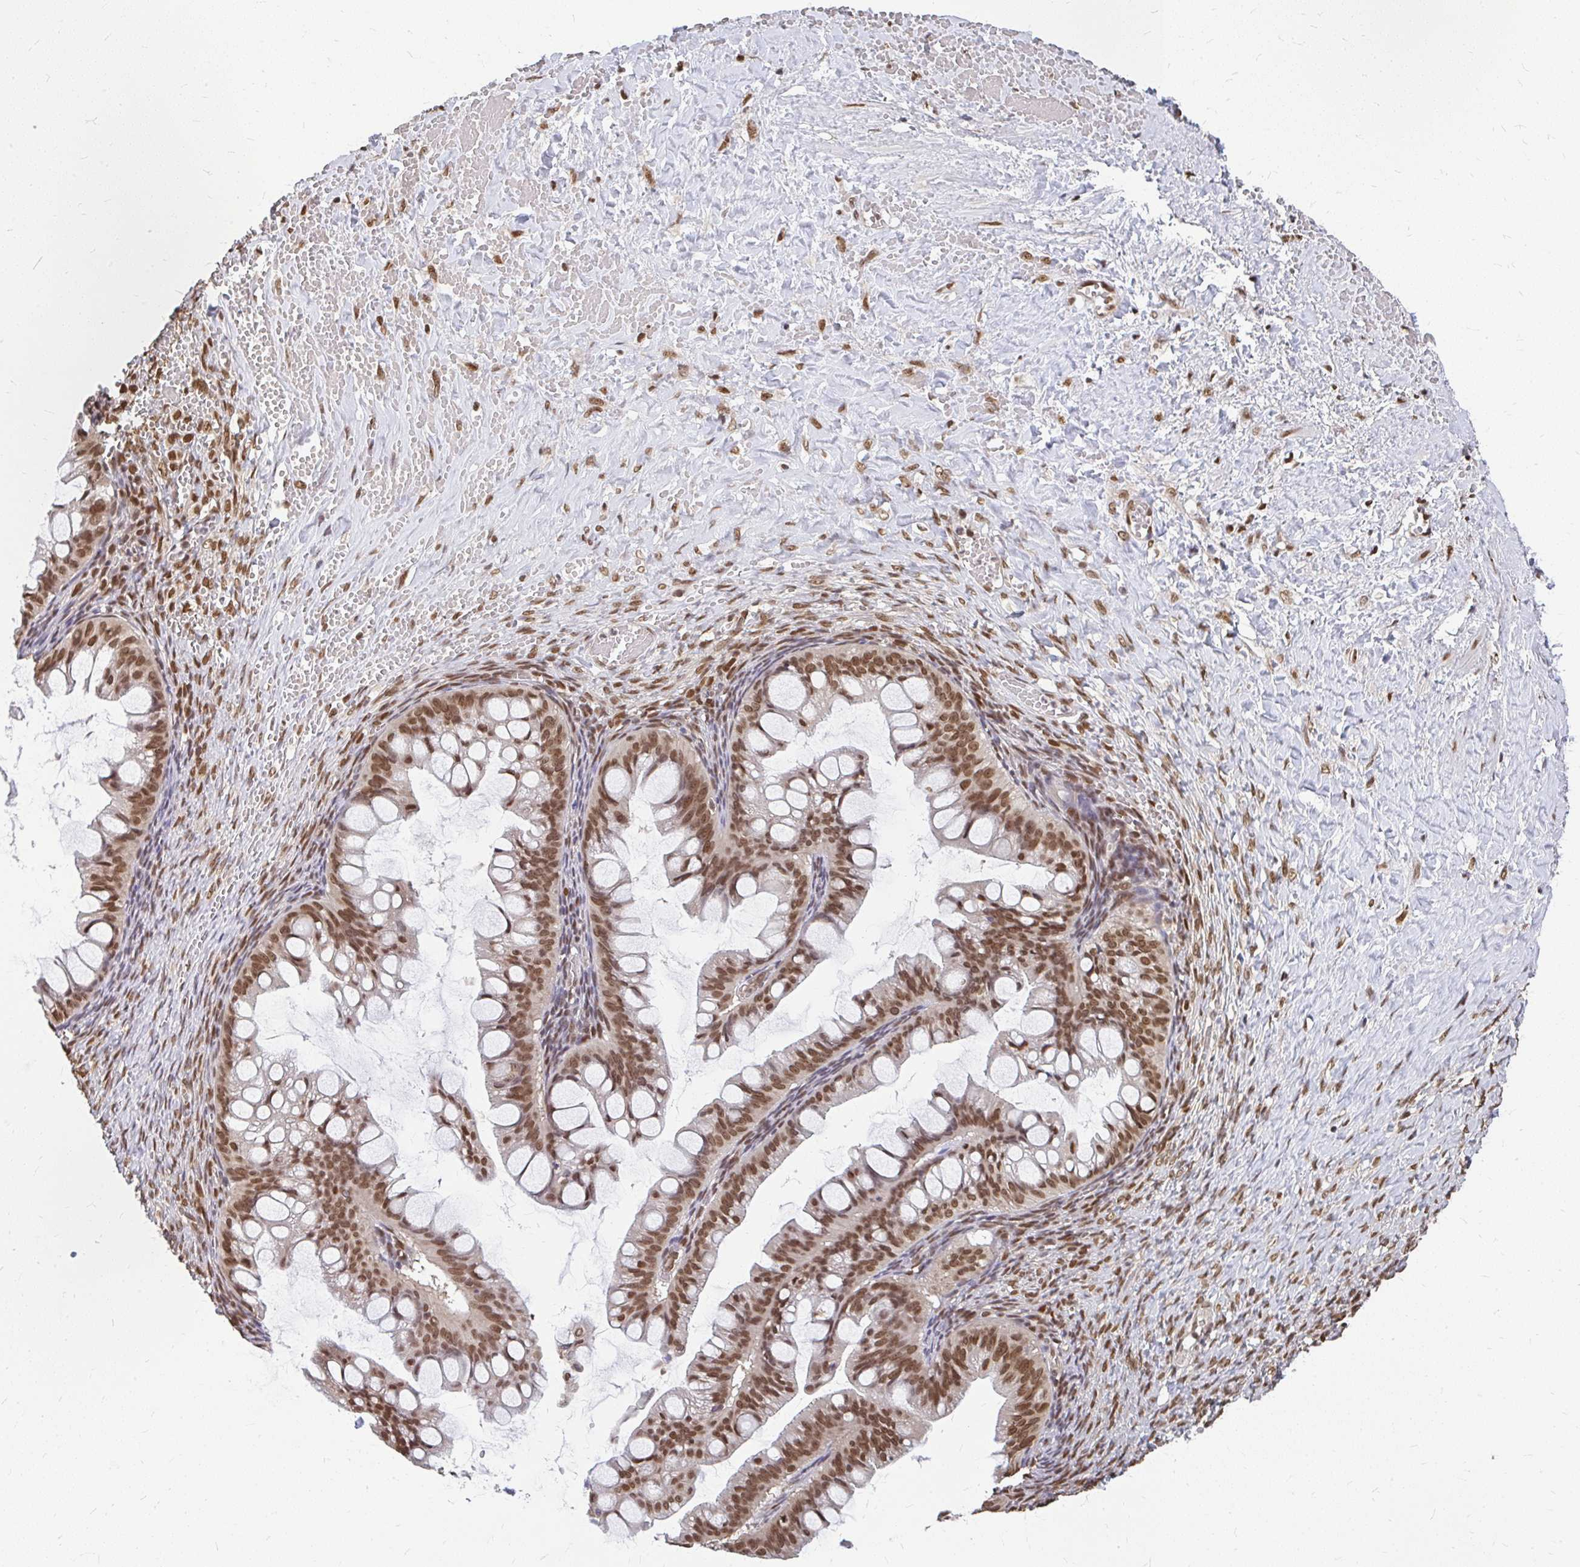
{"staining": {"intensity": "moderate", "quantity": ">75%", "location": "nuclear"}, "tissue": "ovarian cancer", "cell_type": "Tumor cells", "image_type": "cancer", "snomed": [{"axis": "morphology", "description": "Cystadenocarcinoma, mucinous, NOS"}, {"axis": "topography", "description": "Ovary"}], "caption": "The immunohistochemical stain highlights moderate nuclear expression in tumor cells of ovarian cancer tissue.", "gene": "XPO1", "patient": {"sex": "female", "age": 73}}